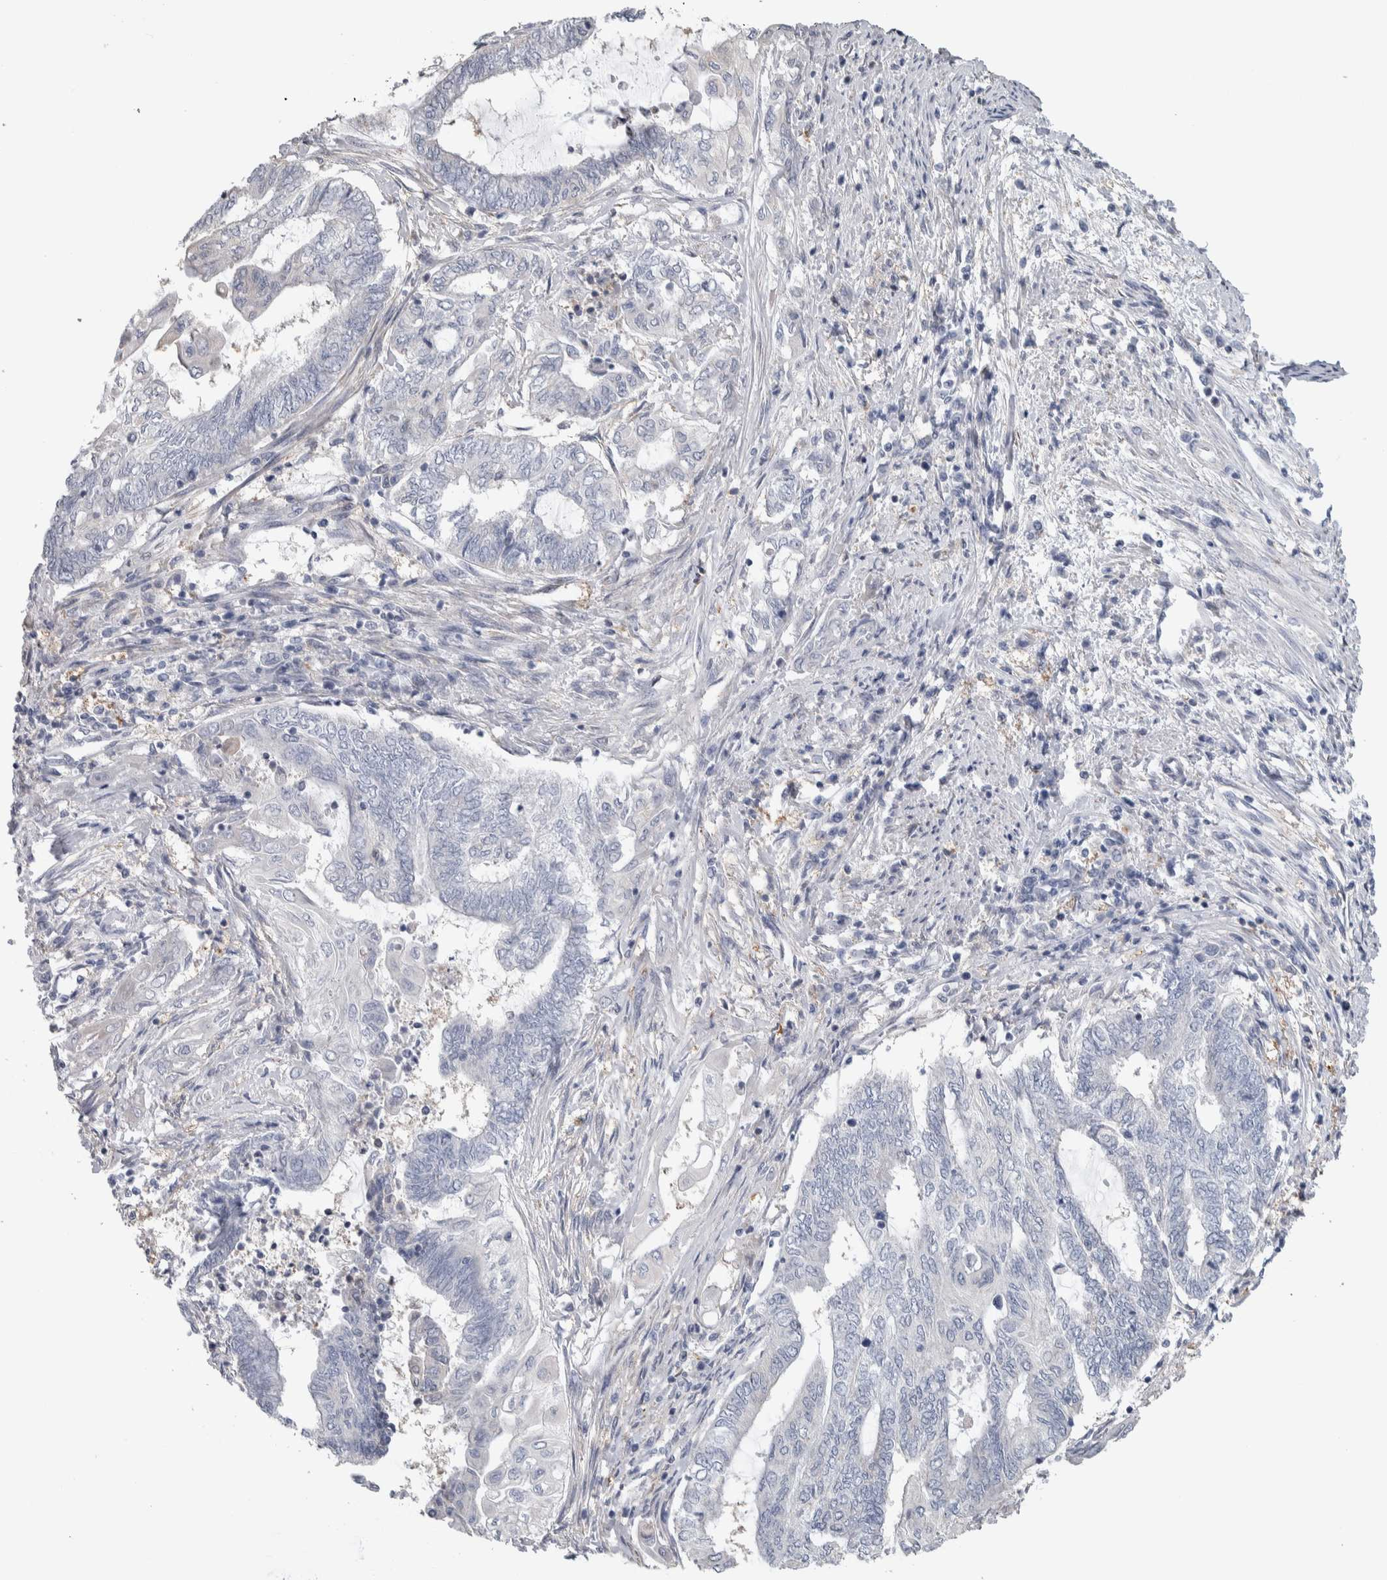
{"staining": {"intensity": "negative", "quantity": "none", "location": "none"}, "tissue": "endometrial cancer", "cell_type": "Tumor cells", "image_type": "cancer", "snomed": [{"axis": "morphology", "description": "Adenocarcinoma, NOS"}, {"axis": "topography", "description": "Uterus"}, {"axis": "topography", "description": "Endometrium"}], "caption": "This is an immunohistochemistry photomicrograph of endometrial adenocarcinoma. There is no staining in tumor cells.", "gene": "TAX1BP1", "patient": {"sex": "female", "age": 70}}